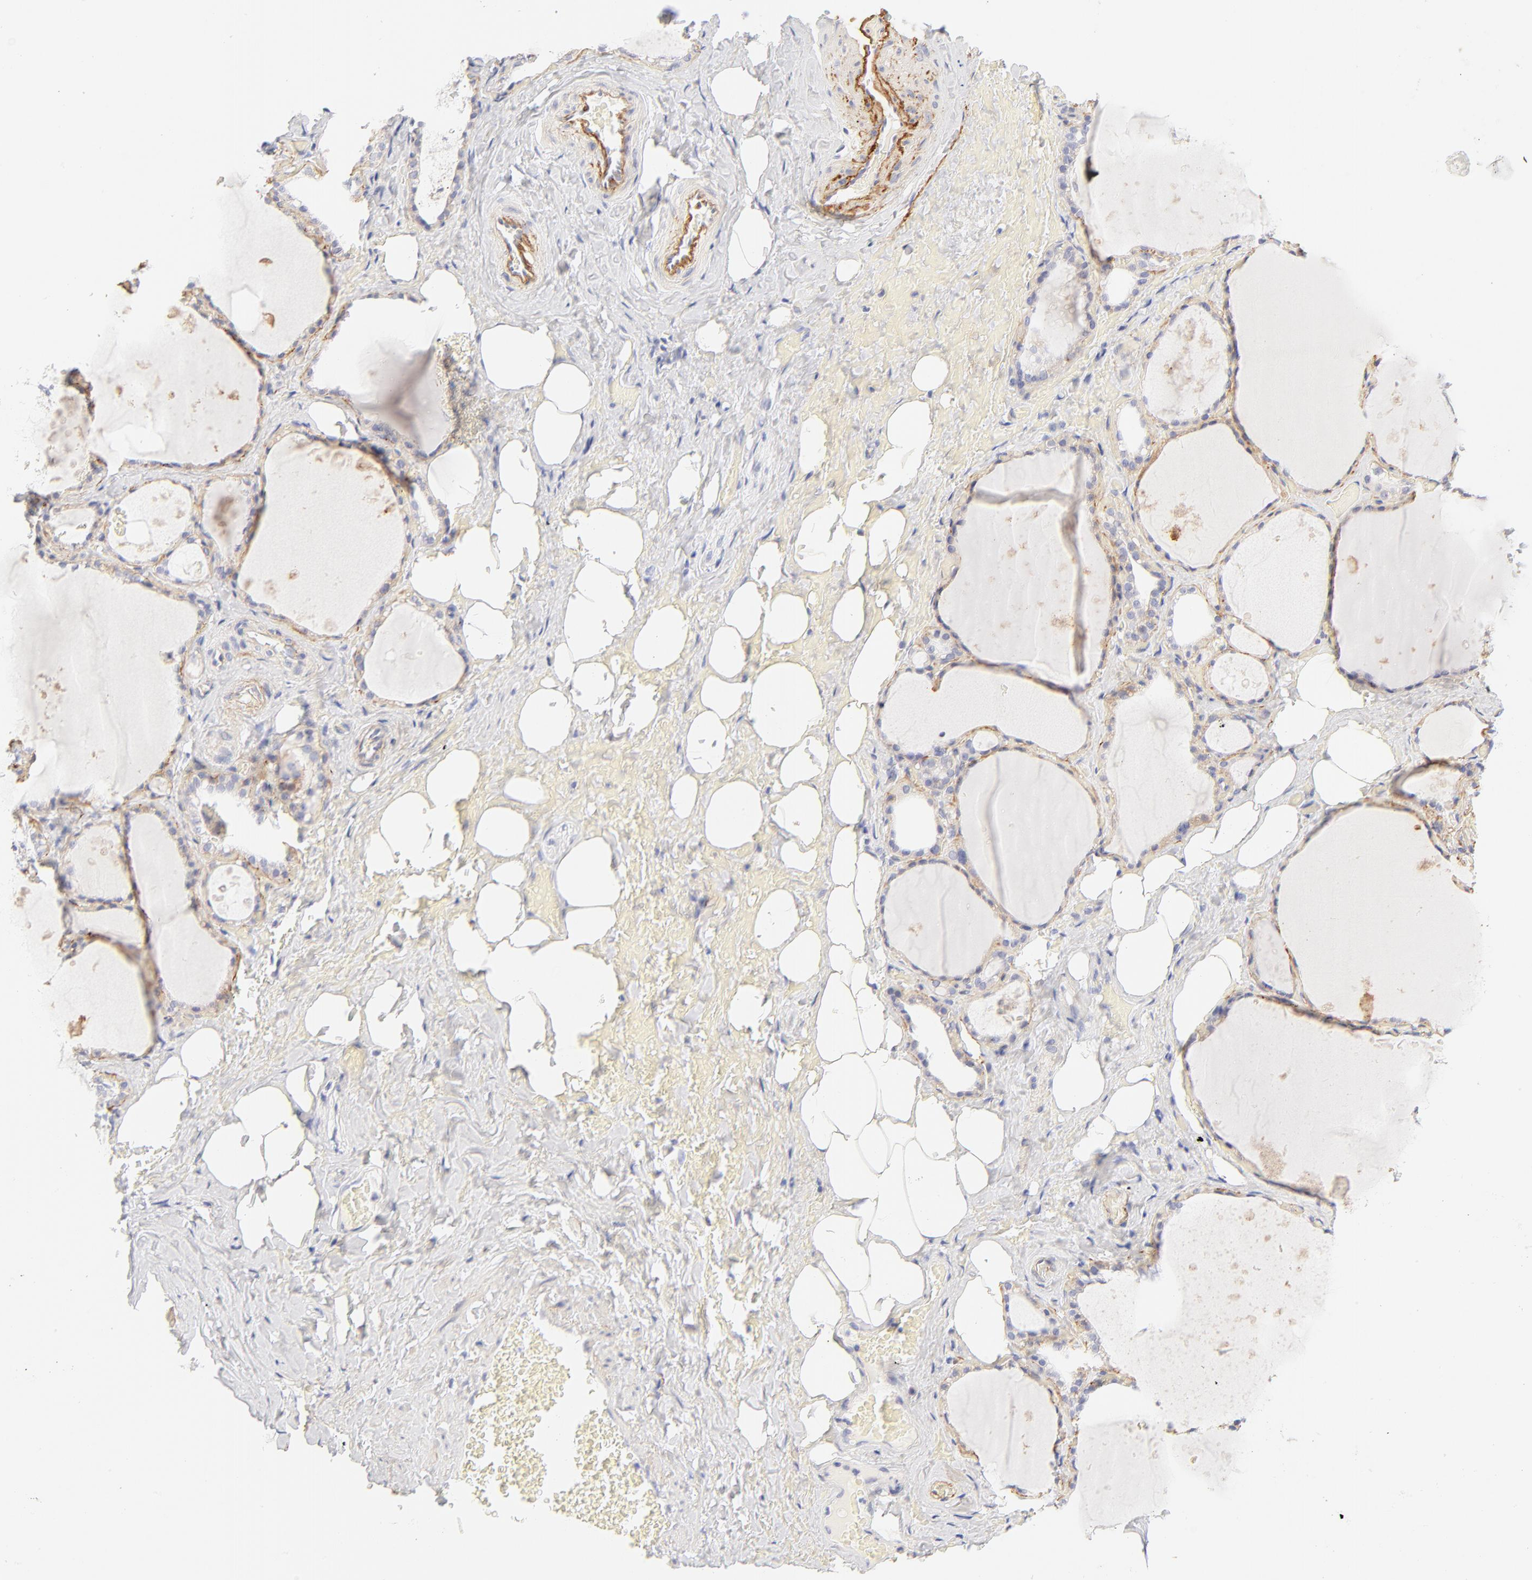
{"staining": {"intensity": "negative", "quantity": "none", "location": "none"}, "tissue": "thyroid gland", "cell_type": "Glandular cells", "image_type": "normal", "snomed": [{"axis": "morphology", "description": "Normal tissue, NOS"}, {"axis": "topography", "description": "Thyroid gland"}], "caption": "DAB (3,3'-diaminobenzidine) immunohistochemical staining of benign thyroid gland shows no significant staining in glandular cells.", "gene": "NPNT", "patient": {"sex": "male", "age": 61}}